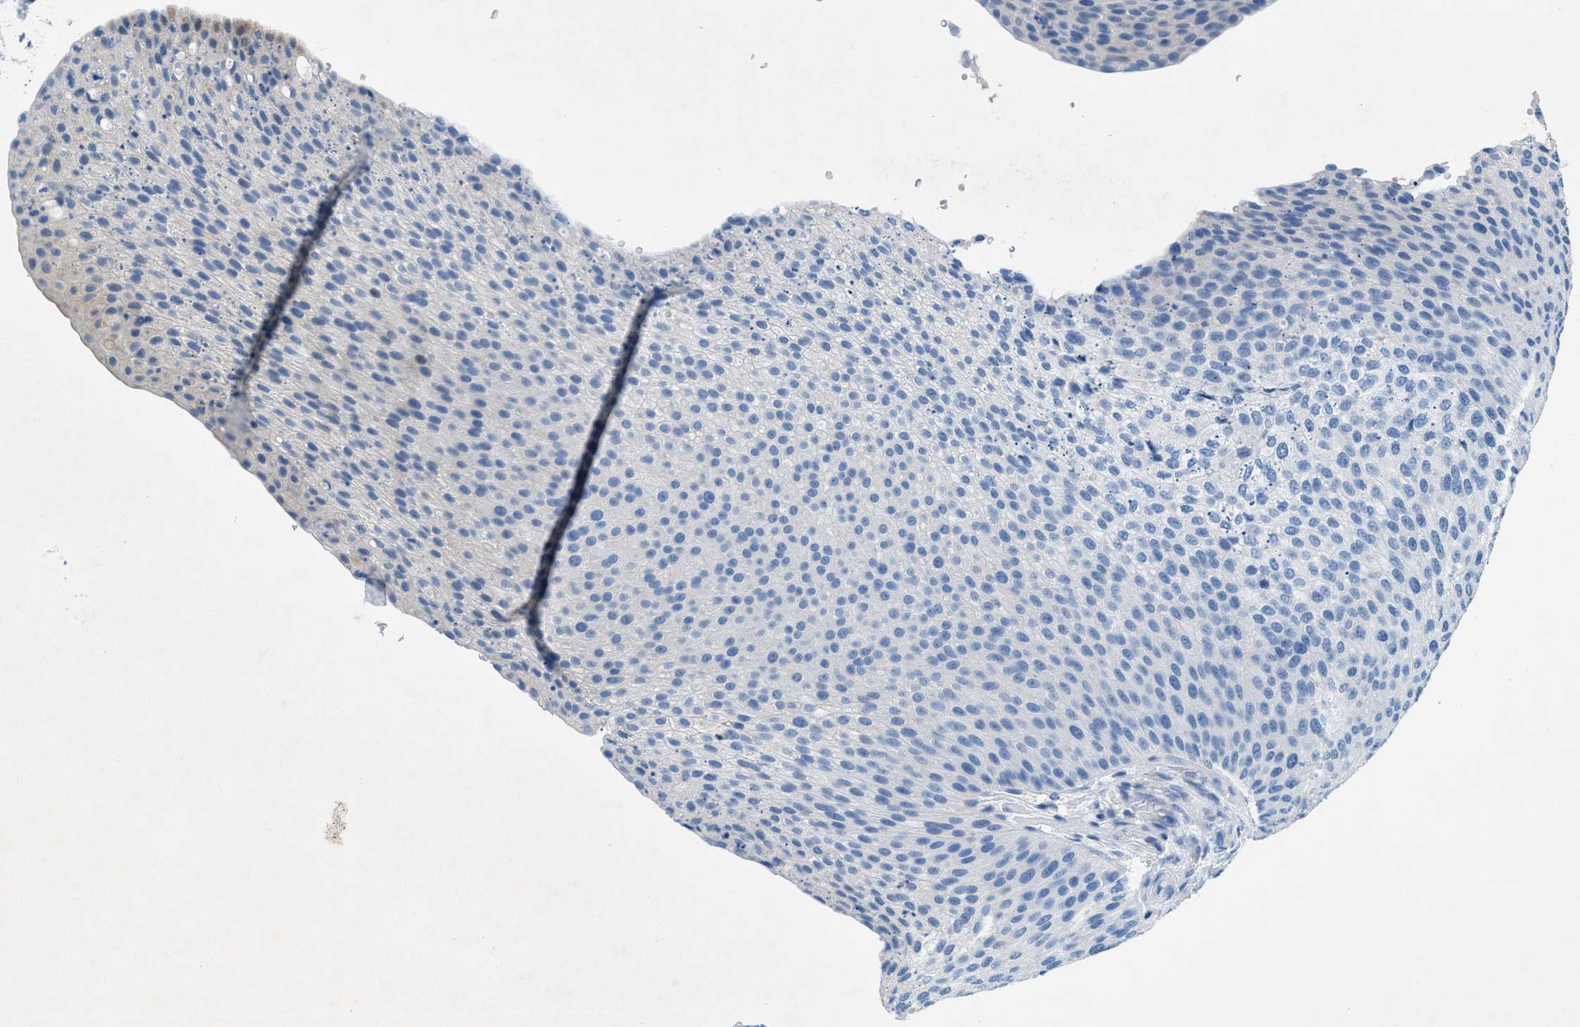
{"staining": {"intensity": "weak", "quantity": "<25%", "location": "cytoplasmic/membranous"}, "tissue": "urothelial cancer", "cell_type": "Tumor cells", "image_type": "cancer", "snomed": [{"axis": "morphology", "description": "Urothelial carcinoma, Low grade"}, {"axis": "topography", "description": "Smooth muscle"}, {"axis": "topography", "description": "Urinary bladder"}], "caption": "Tumor cells are negative for brown protein staining in urothelial cancer.", "gene": "GALNT17", "patient": {"sex": "male", "age": 60}}